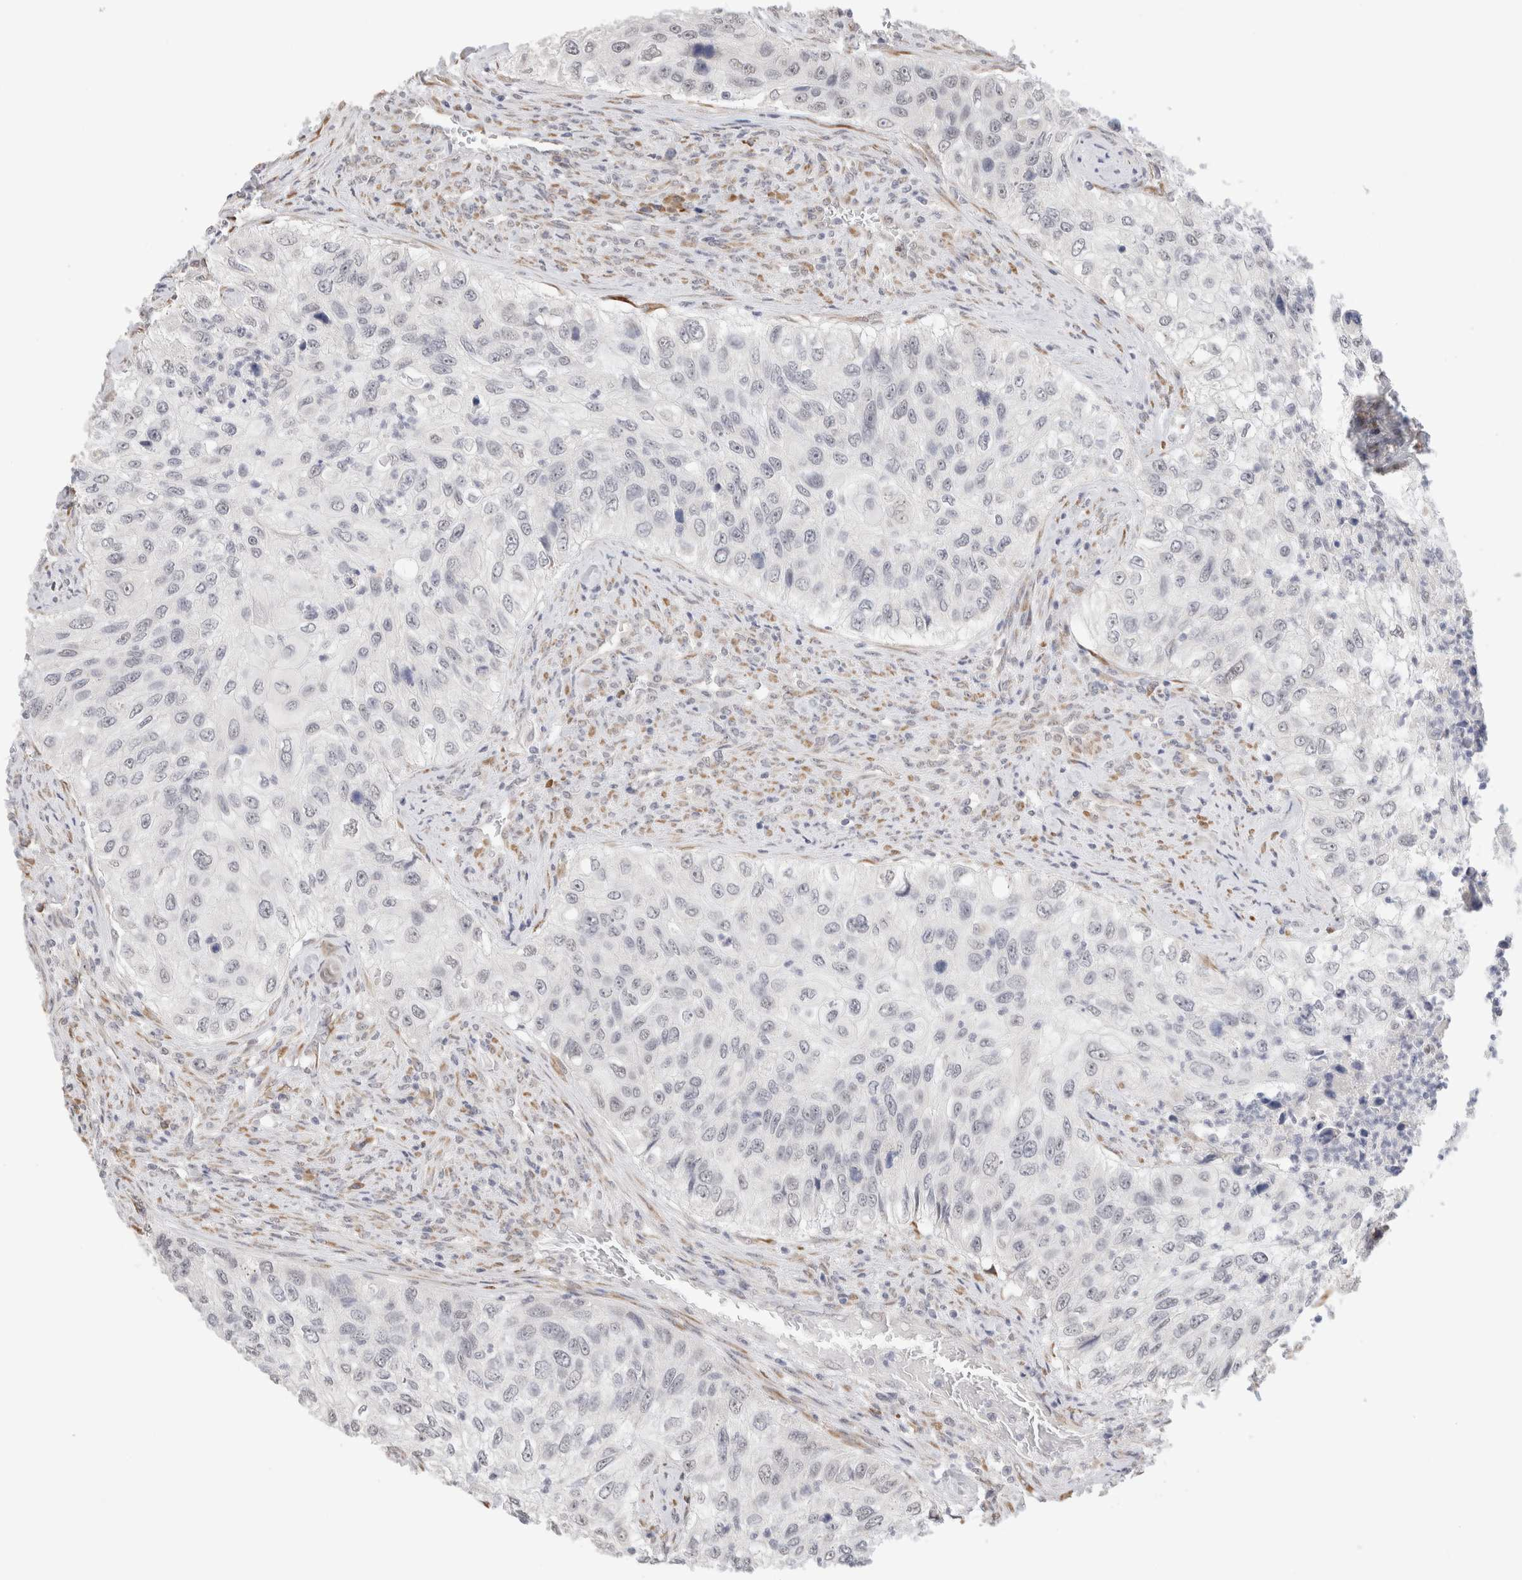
{"staining": {"intensity": "negative", "quantity": "none", "location": "none"}, "tissue": "urothelial cancer", "cell_type": "Tumor cells", "image_type": "cancer", "snomed": [{"axis": "morphology", "description": "Urothelial carcinoma, High grade"}, {"axis": "topography", "description": "Urinary bladder"}], "caption": "An IHC micrograph of urothelial cancer is shown. There is no staining in tumor cells of urothelial cancer.", "gene": "HDLBP", "patient": {"sex": "female", "age": 60}}